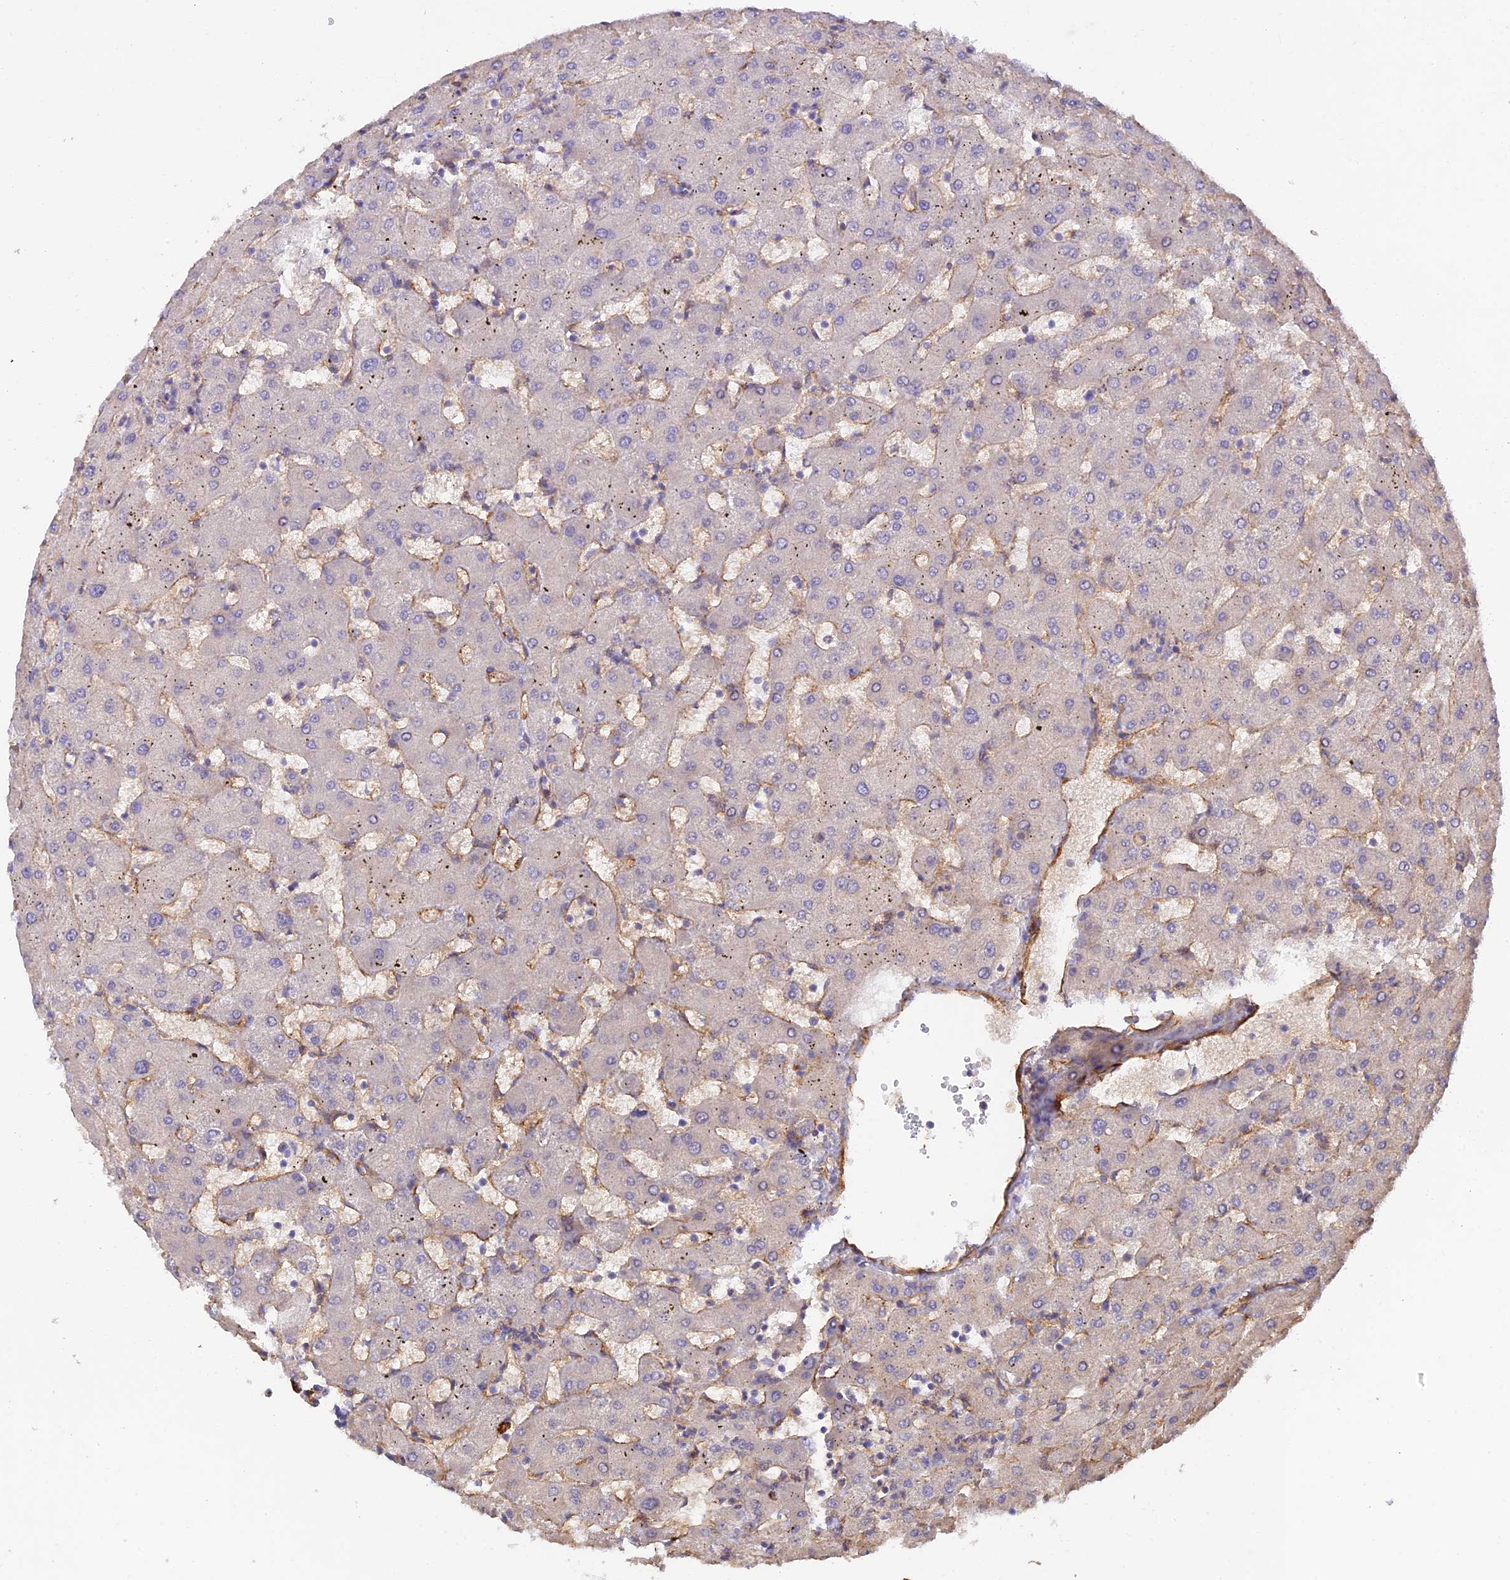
{"staining": {"intensity": "negative", "quantity": "none", "location": "none"}, "tissue": "liver", "cell_type": "Cholangiocytes", "image_type": "normal", "snomed": [{"axis": "morphology", "description": "Normal tissue, NOS"}, {"axis": "topography", "description": "Liver"}], "caption": "A photomicrograph of liver stained for a protein exhibits no brown staining in cholangiocytes. (Brightfield microscopy of DAB (3,3'-diaminobenzidine) IHC at high magnification).", "gene": "MYO9A", "patient": {"sex": "female", "age": 63}}